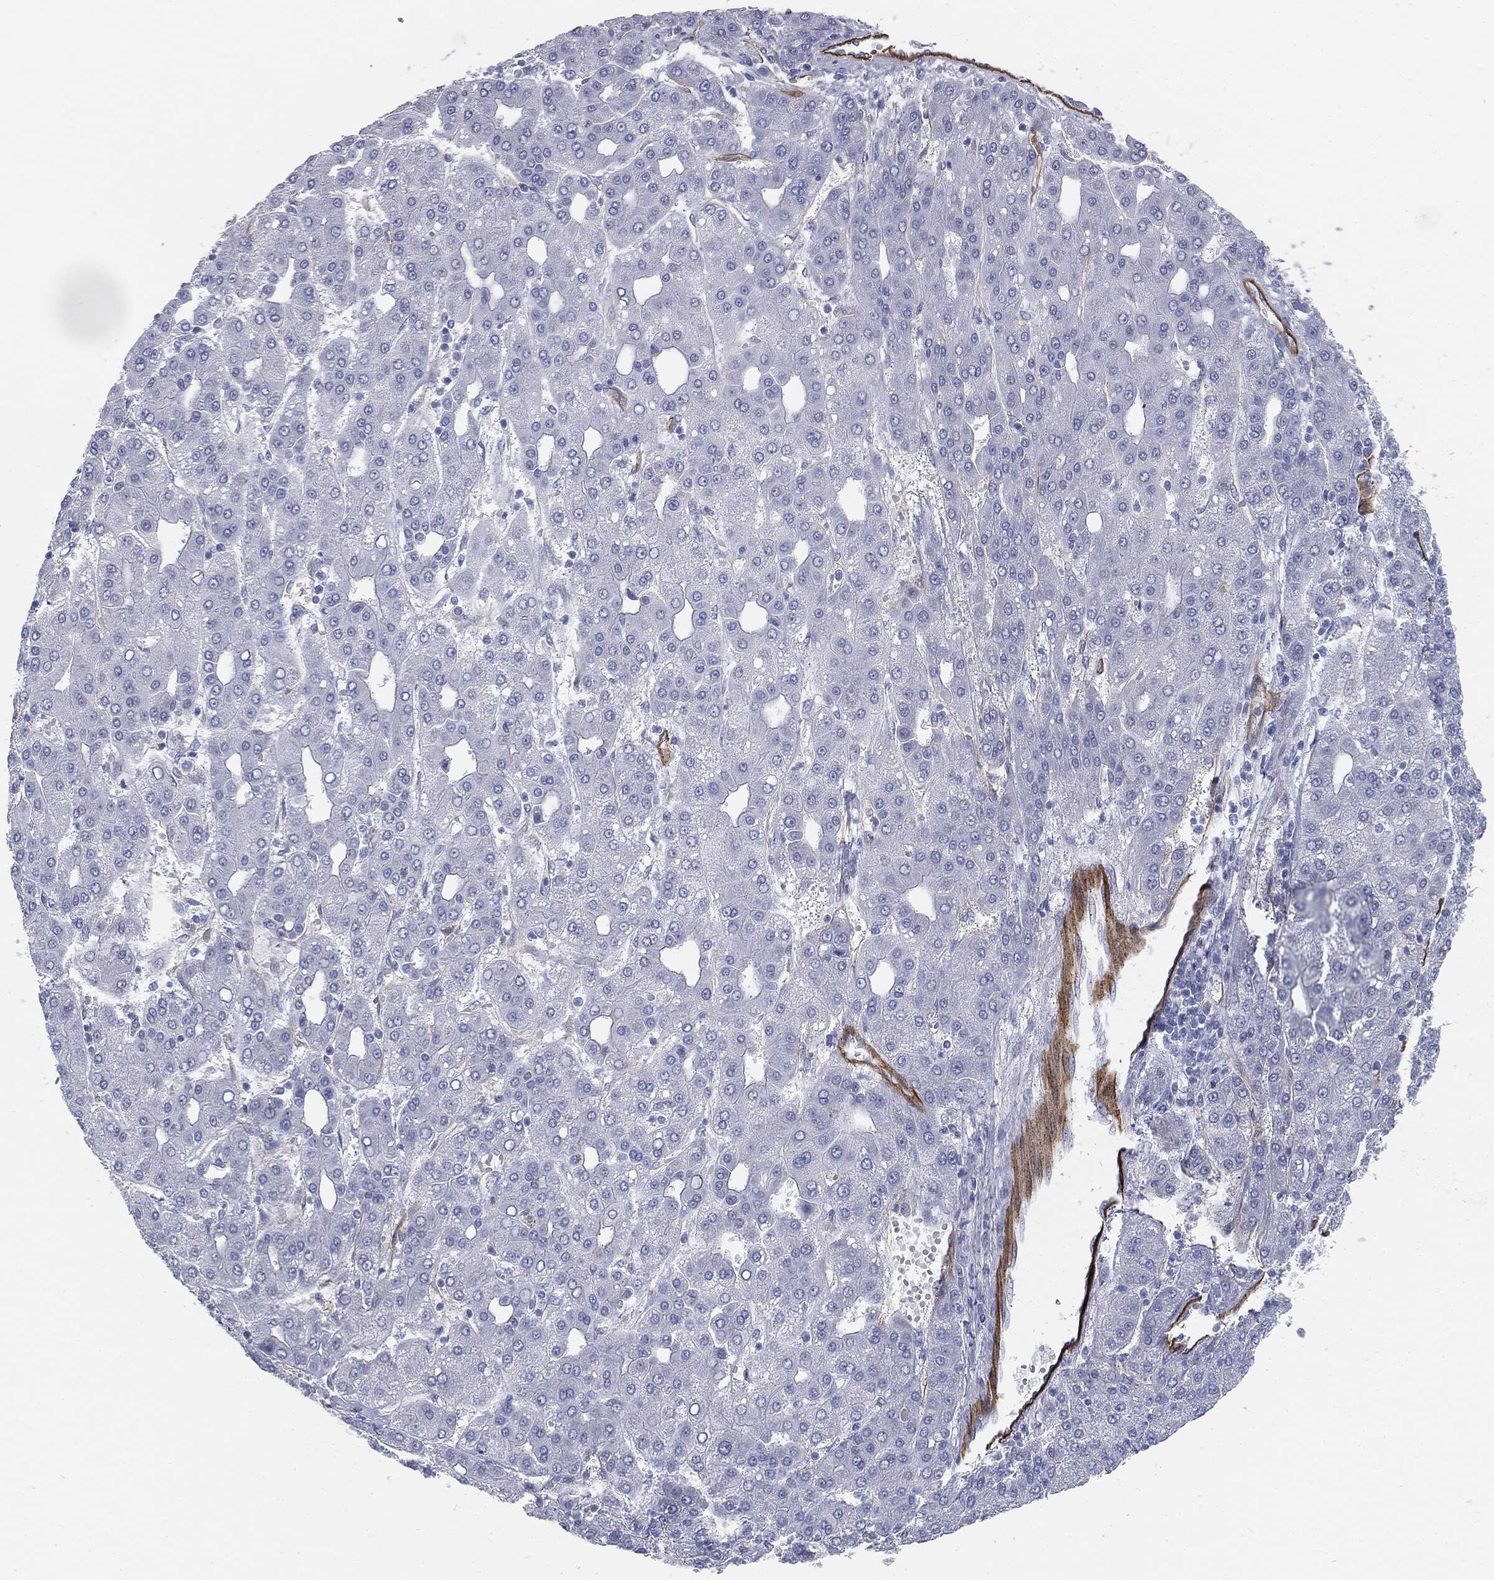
{"staining": {"intensity": "negative", "quantity": "none", "location": "none"}, "tissue": "liver cancer", "cell_type": "Tumor cells", "image_type": "cancer", "snomed": [{"axis": "morphology", "description": "Carcinoma, Hepatocellular, NOS"}, {"axis": "topography", "description": "Liver"}], "caption": "Tumor cells are negative for brown protein staining in liver cancer (hepatocellular carcinoma). (Brightfield microscopy of DAB (3,3'-diaminobenzidine) immunohistochemistry at high magnification).", "gene": "MUC5AC", "patient": {"sex": "male", "age": 65}}